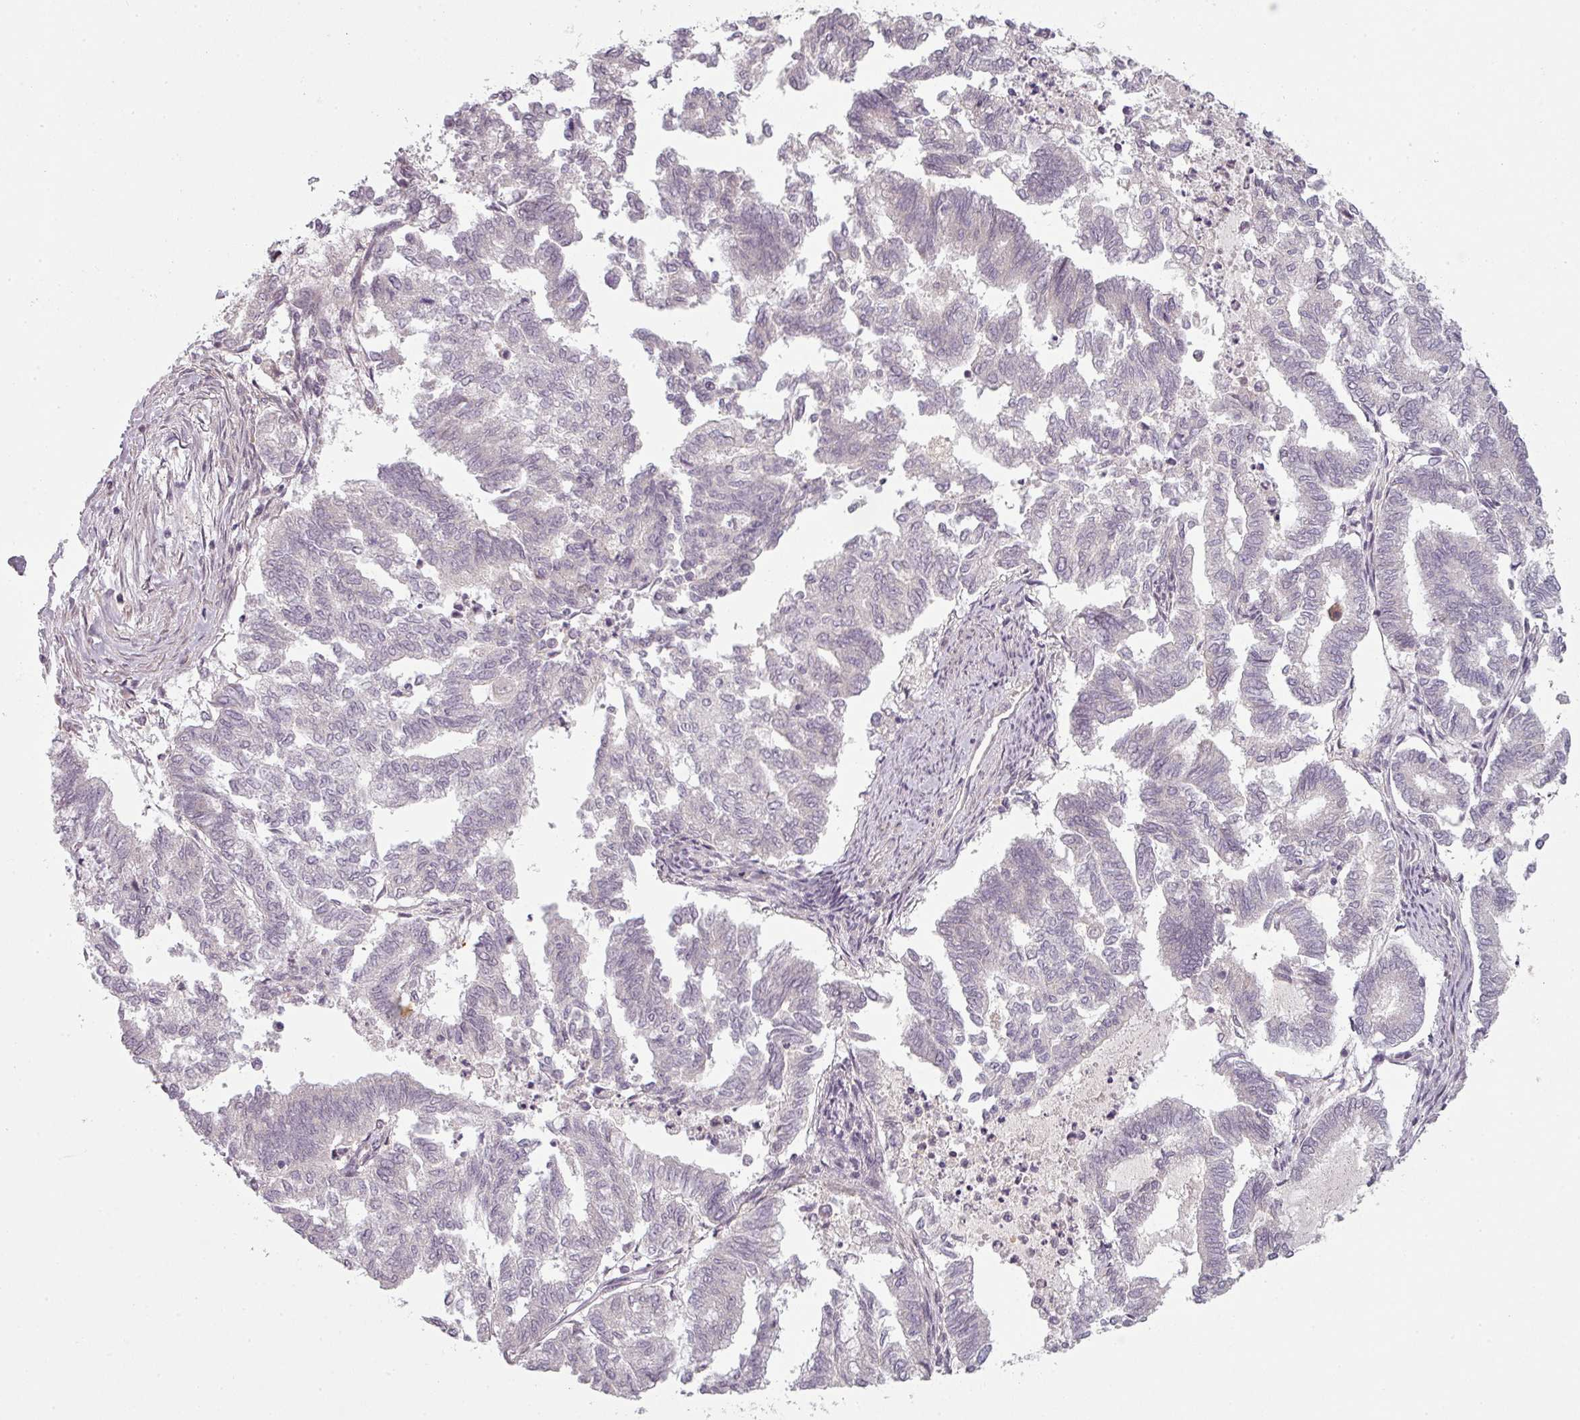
{"staining": {"intensity": "negative", "quantity": "none", "location": "none"}, "tissue": "endometrial cancer", "cell_type": "Tumor cells", "image_type": "cancer", "snomed": [{"axis": "morphology", "description": "Adenocarcinoma, NOS"}, {"axis": "topography", "description": "Endometrium"}], "caption": "DAB (3,3'-diaminobenzidine) immunohistochemical staining of human endometrial adenocarcinoma demonstrates no significant staining in tumor cells.", "gene": "SLC16A9", "patient": {"sex": "female", "age": 79}}